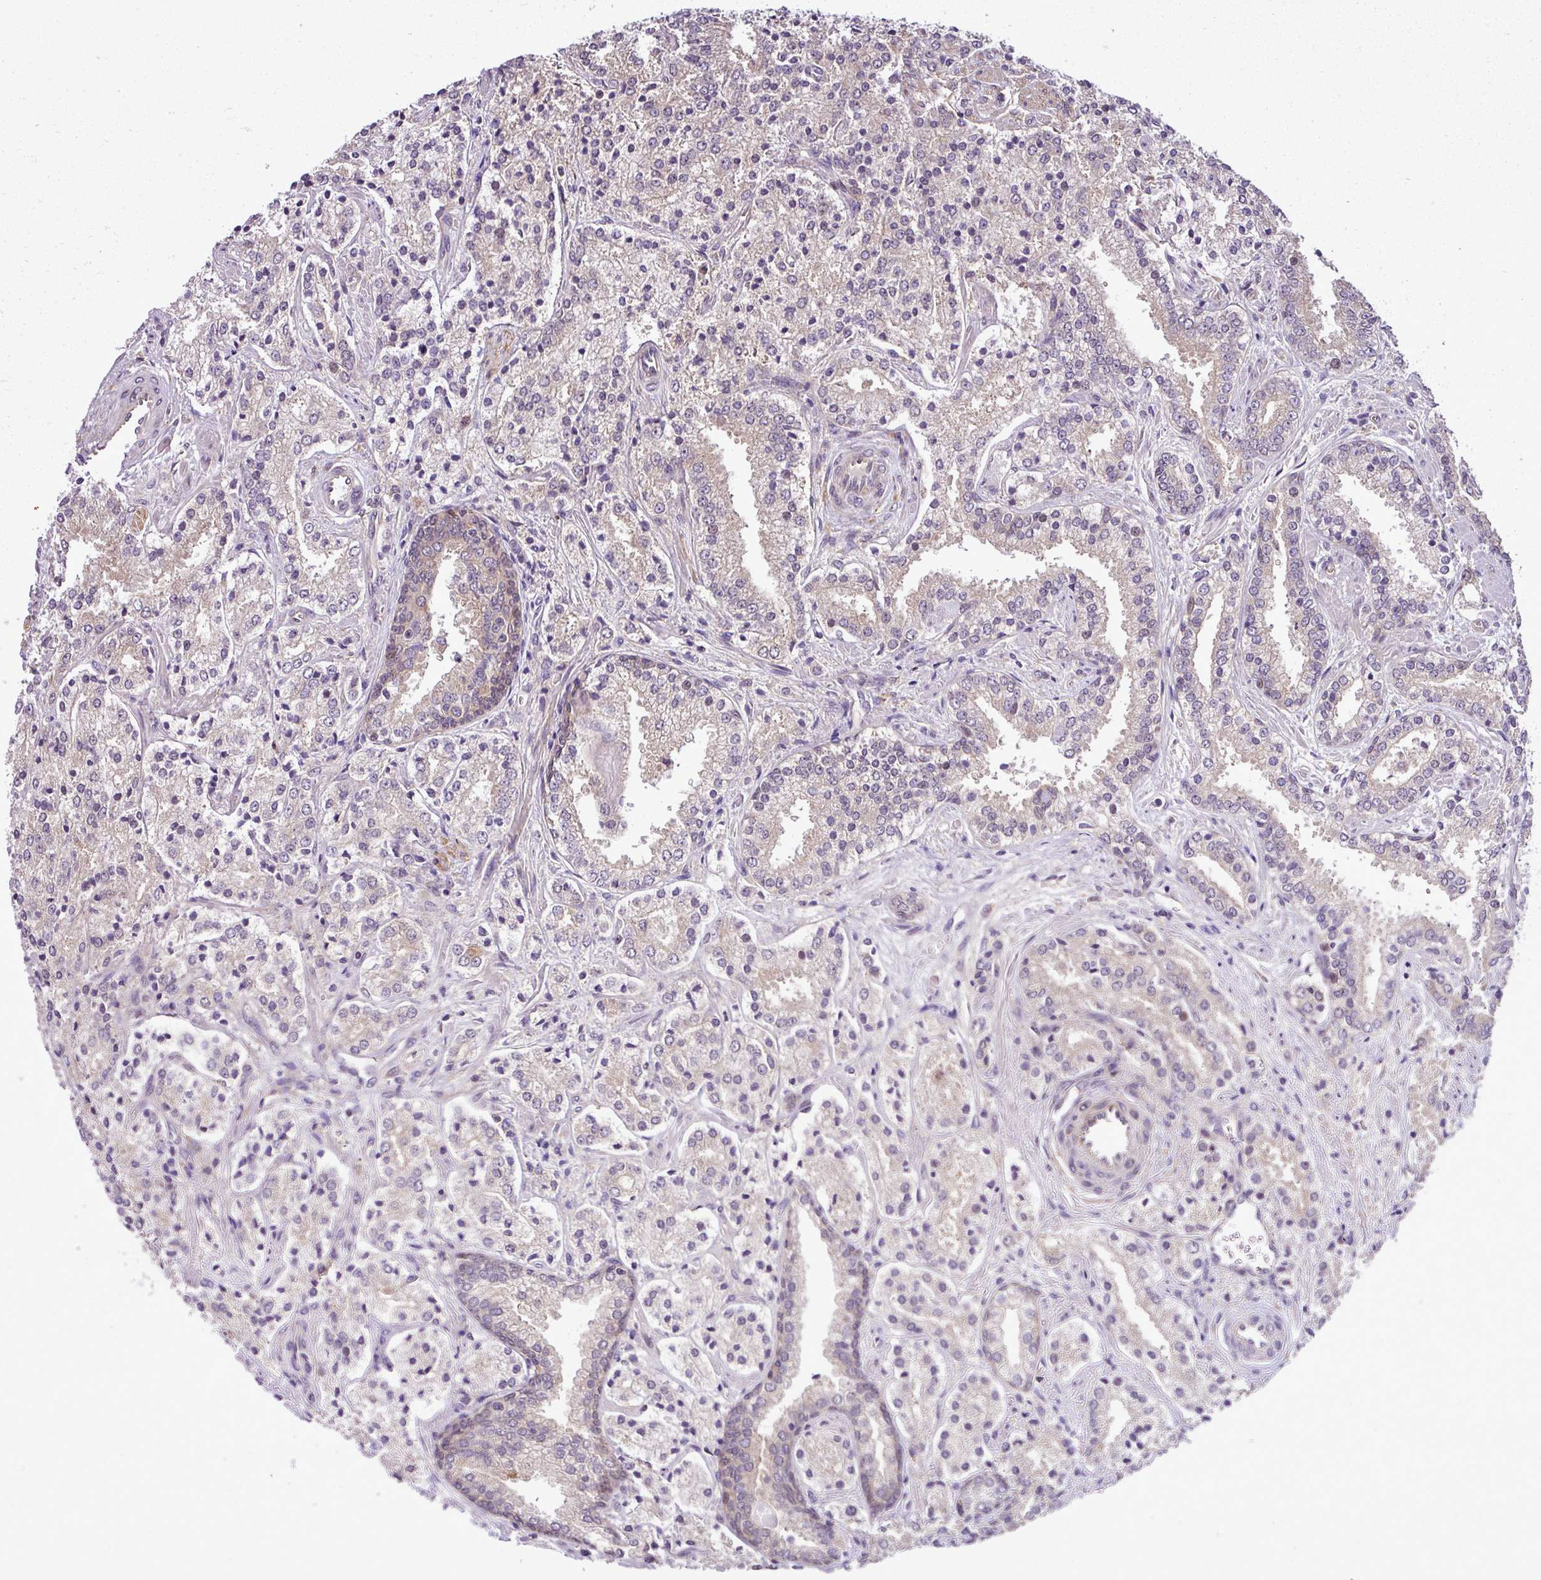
{"staining": {"intensity": "negative", "quantity": "none", "location": "none"}, "tissue": "prostate cancer", "cell_type": "Tumor cells", "image_type": "cancer", "snomed": [{"axis": "morphology", "description": "Adenocarcinoma, High grade"}, {"axis": "topography", "description": "Prostate"}], "caption": "IHC photomicrograph of adenocarcinoma (high-grade) (prostate) stained for a protein (brown), which demonstrates no staining in tumor cells. The staining is performed using DAB (3,3'-diaminobenzidine) brown chromogen with nuclei counter-stained in using hematoxylin.", "gene": "DLGAP4", "patient": {"sex": "male", "age": 63}}